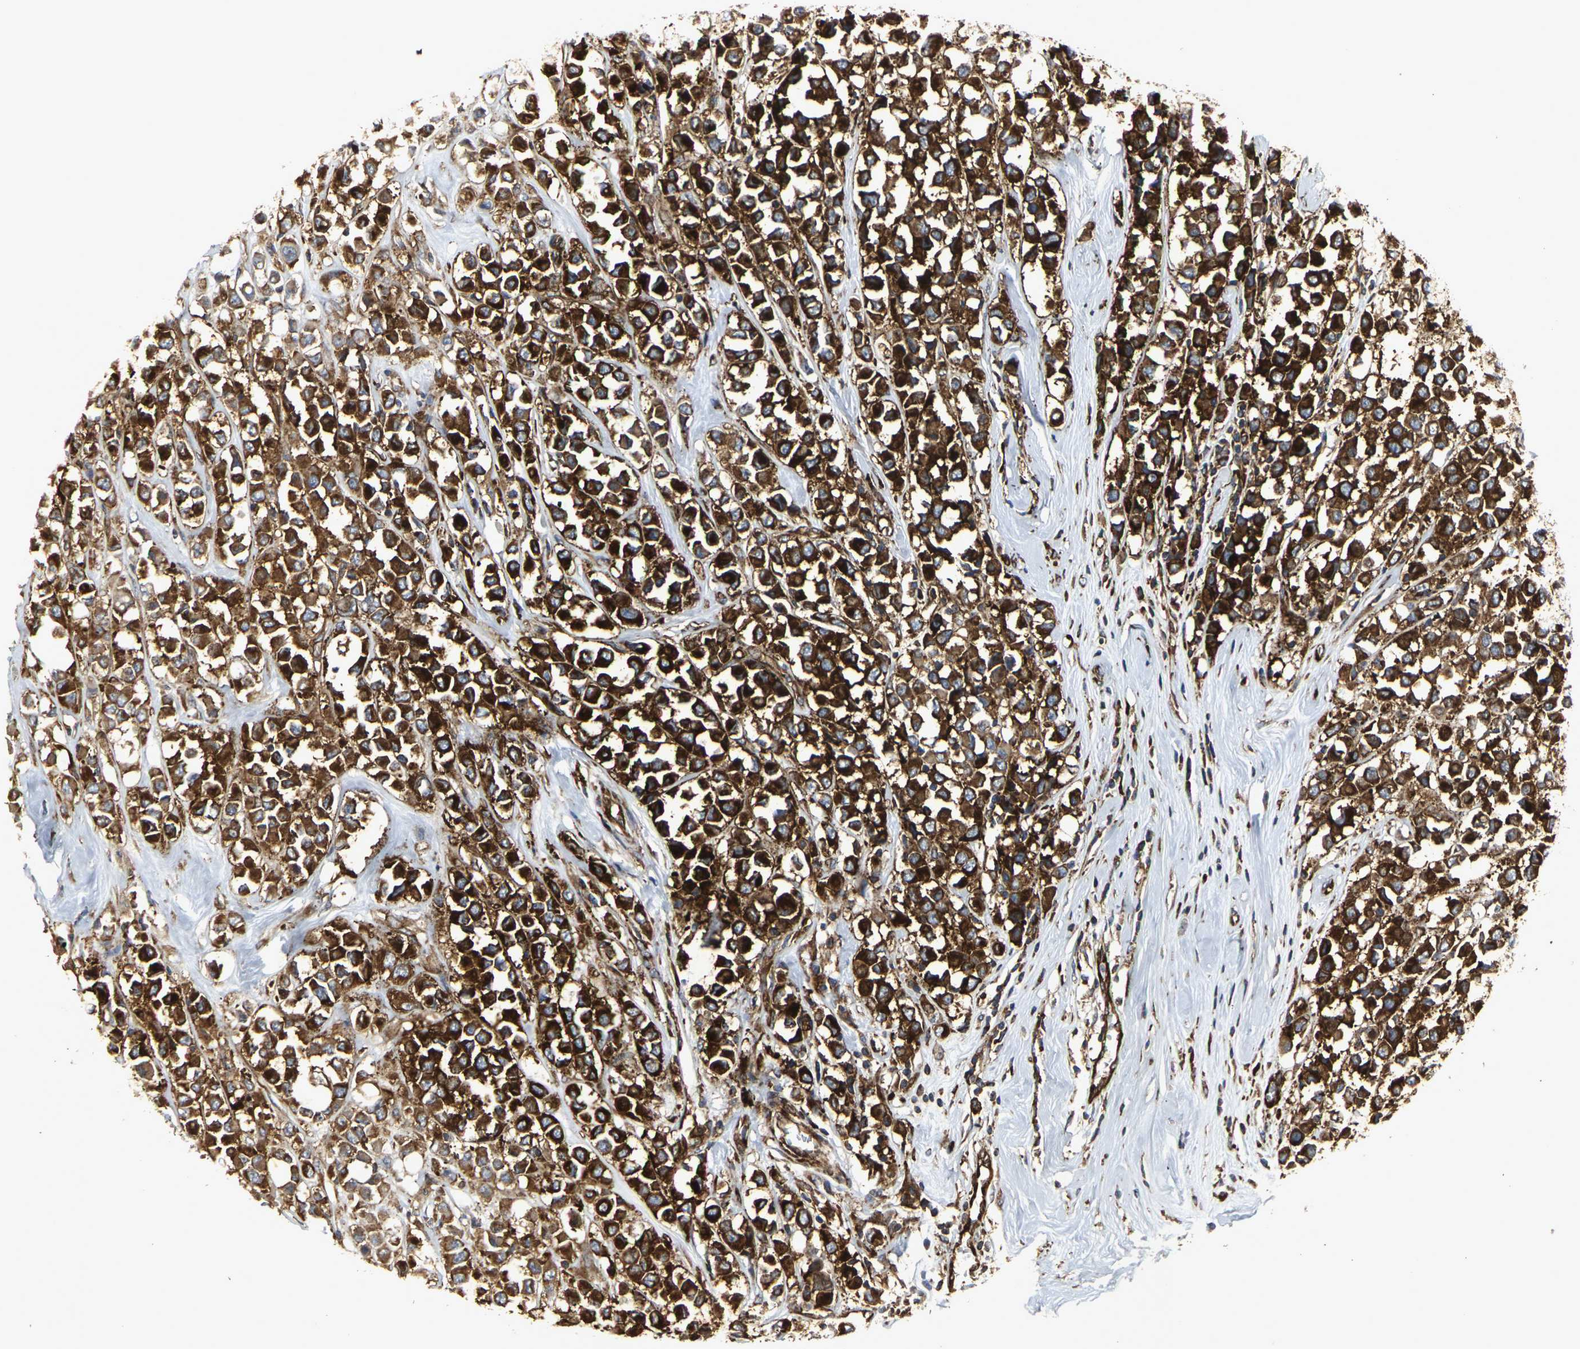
{"staining": {"intensity": "strong", "quantity": ">75%", "location": "cytoplasmic/membranous"}, "tissue": "breast cancer", "cell_type": "Tumor cells", "image_type": "cancer", "snomed": [{"axis": "morphology", "description": "Duct carcinoma"}, {"axis": "topography", "description": "Breast"}], "caption": "Invasive ductal carcinoma (breast) stained for a protein displays strong cytoplasmic/membranous positivity in tumor cells.", "gene": "MARCHF2", "patient": {"sex": "female", "age": 61}}